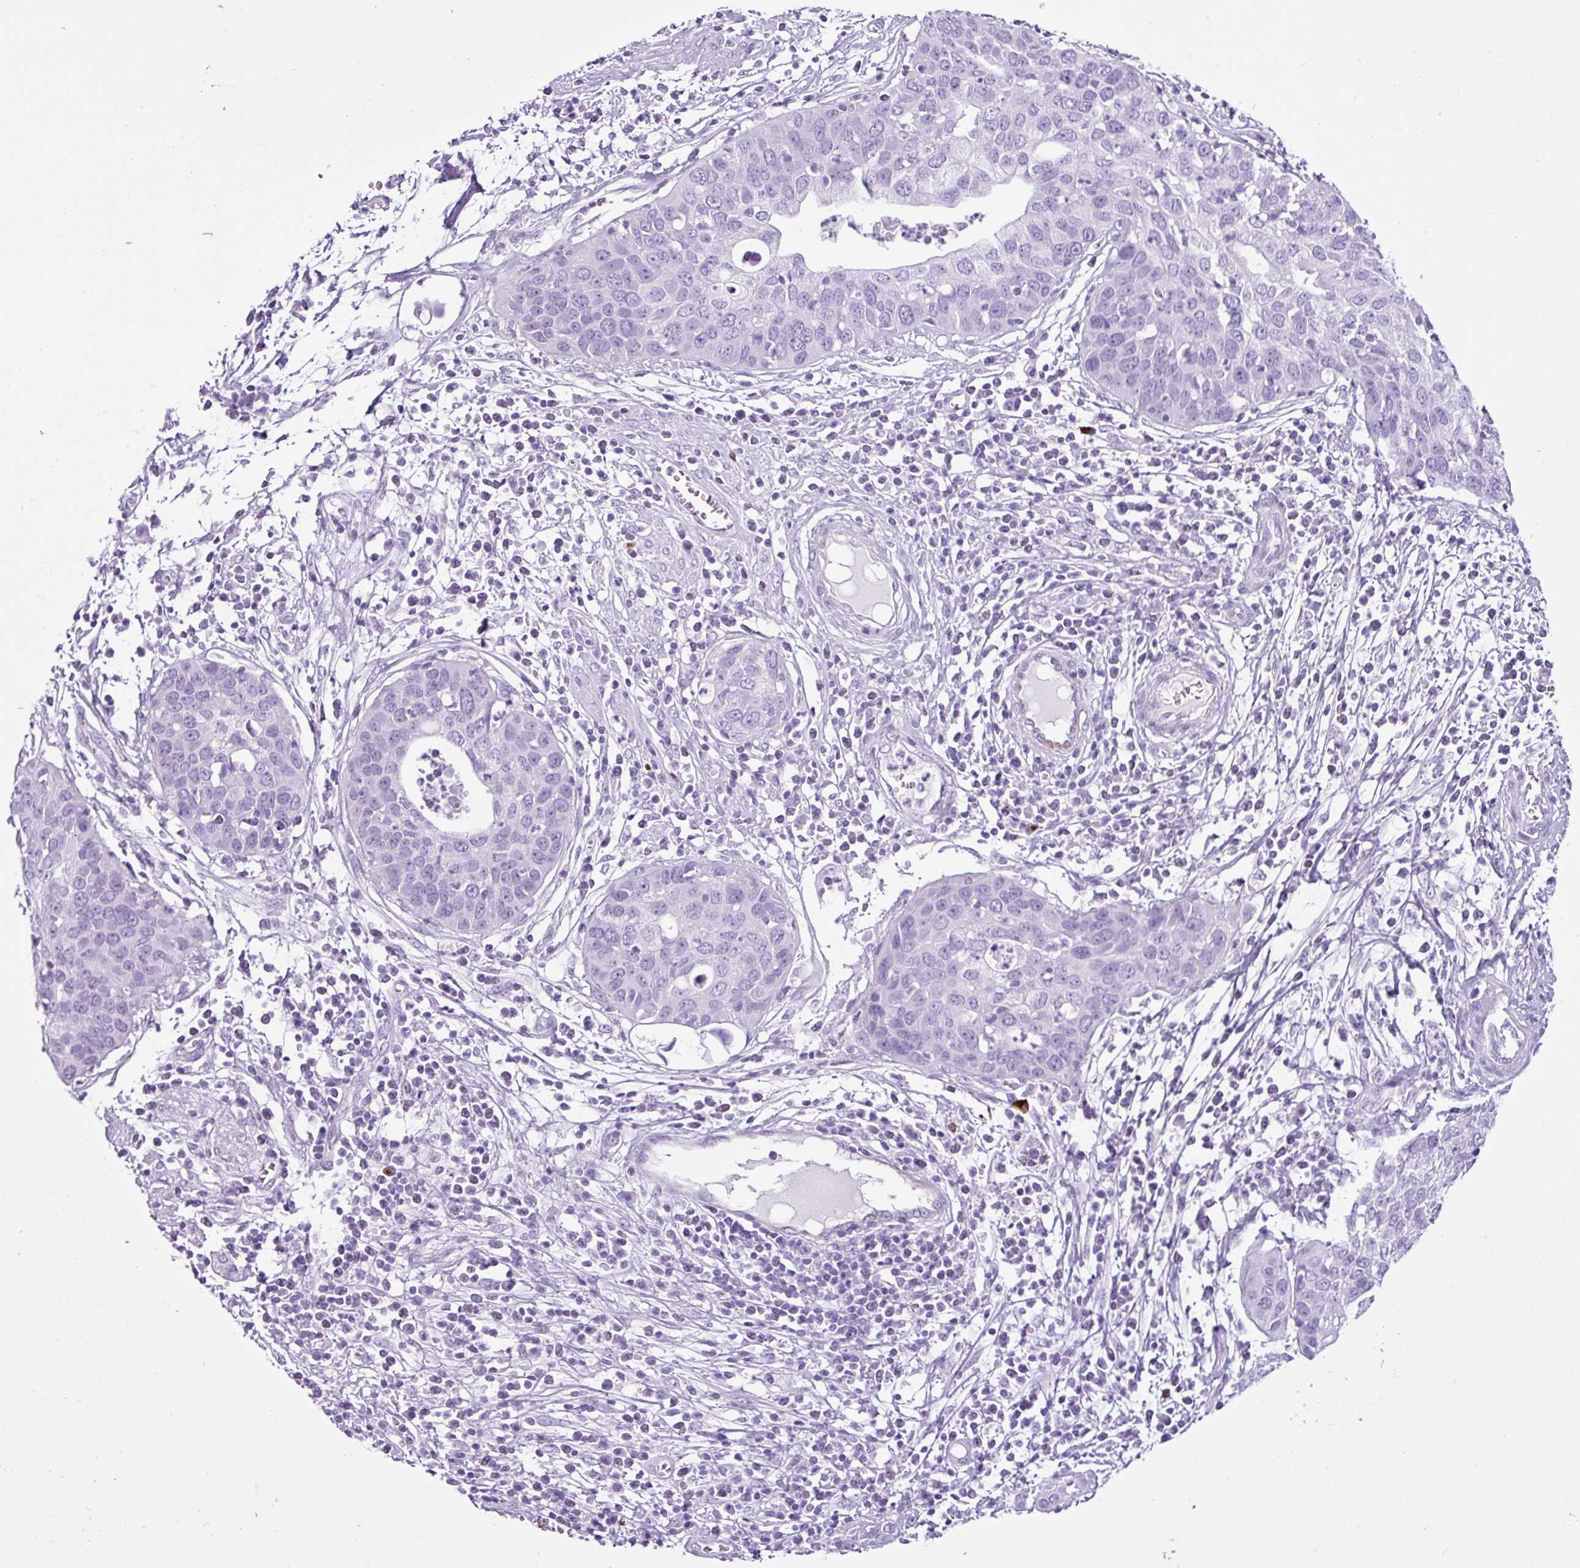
{"staining": {"intensity": "negative", "quantity": "none", "location": "none"}, "tissue": "cervical cancer", "cell_type": "Tumor cells", "image_type": "cancer", "snomed": [{"axis": "morphology", "description": "Squamous cell carcinoma, NOS"}, {"axis": "topography", "description": "Cervix"}], "caption": "Immunohistochemistry of squamous cell carcinoma (cervical) reveals no positivity in tumor cells.", "gene": "LILRB4", "patient": {"sex": "female", "age": 36}}